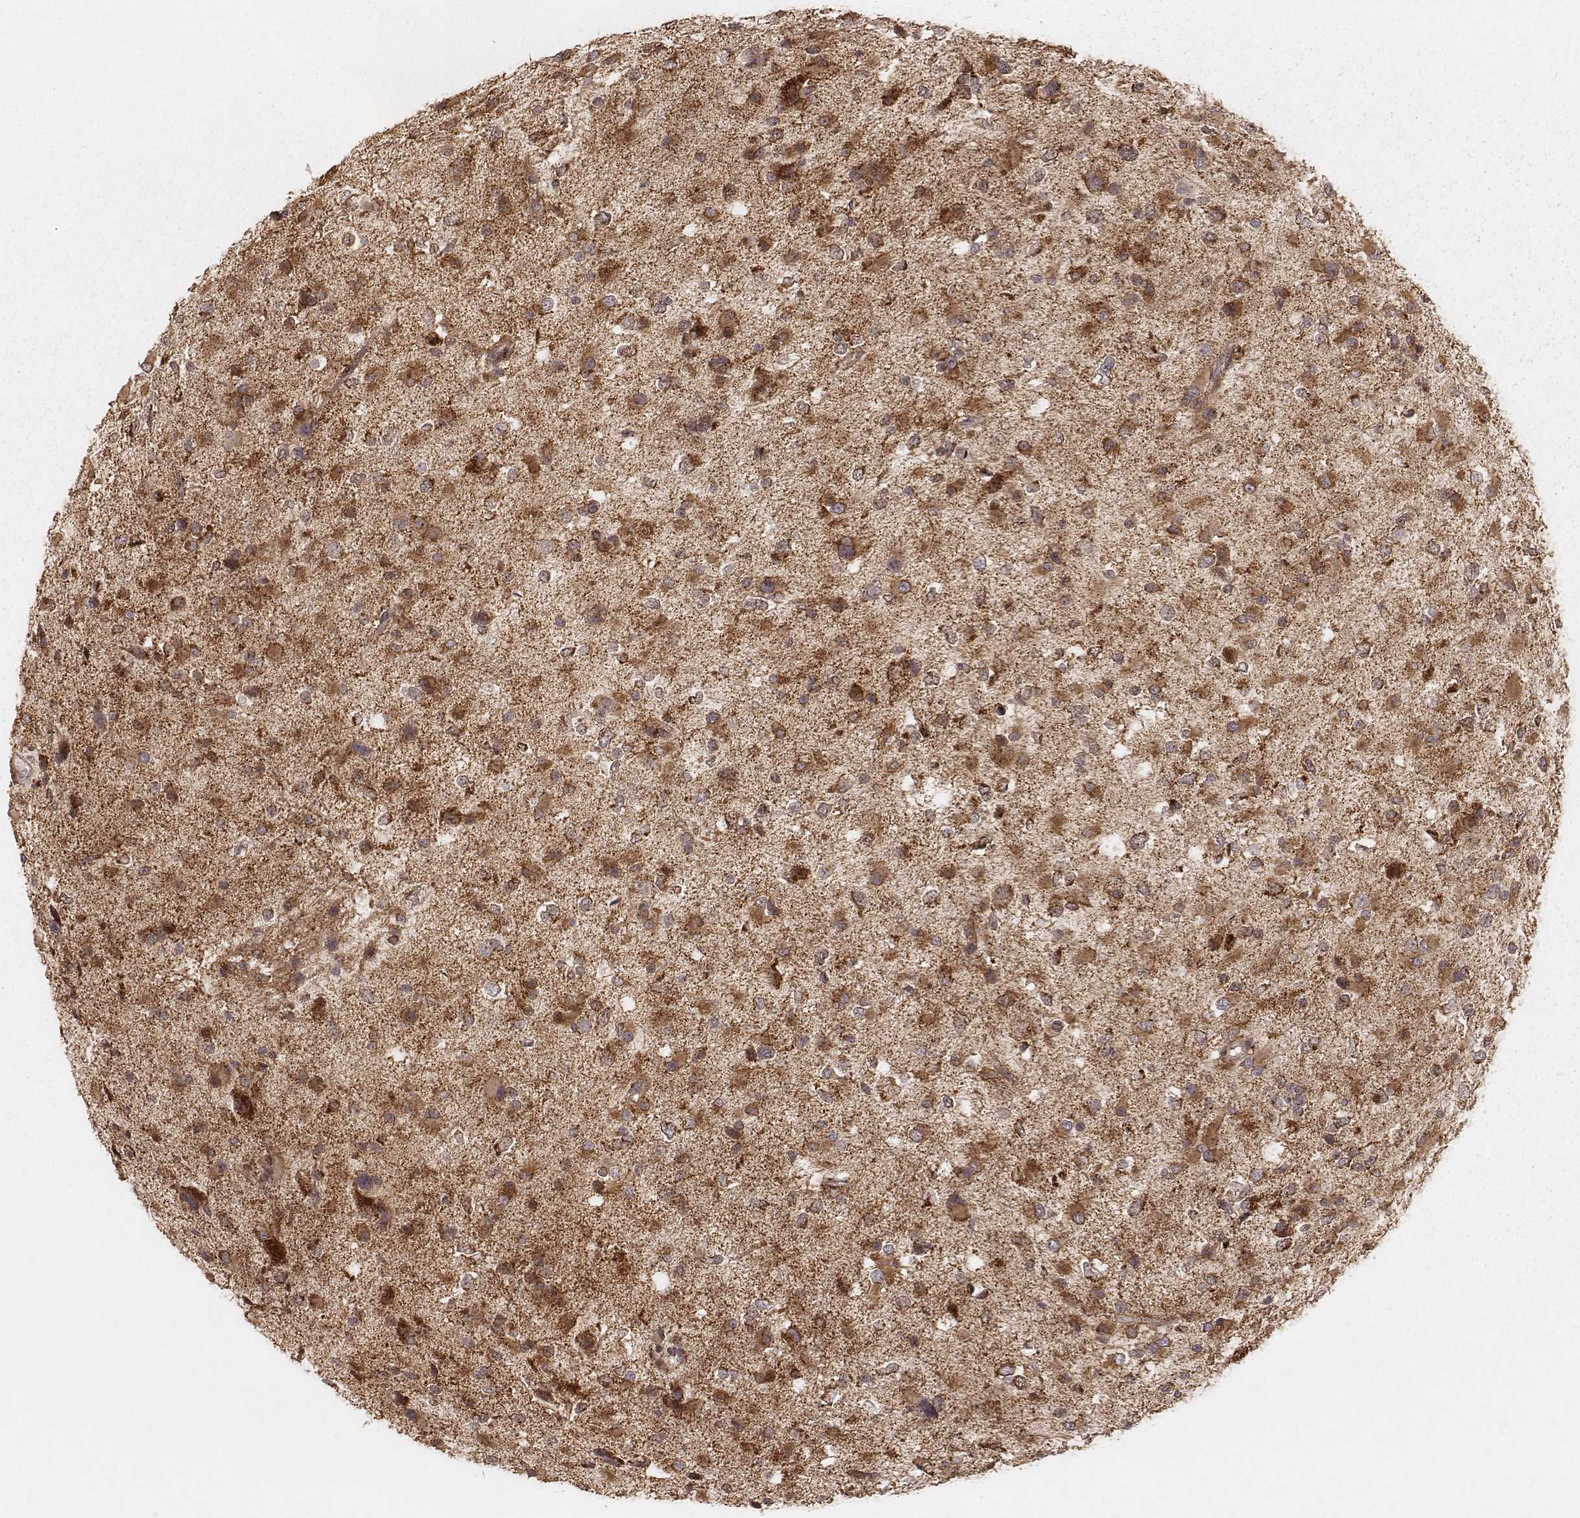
{"staining": {"intensity": "moderate", "quantity": ">75%", "location": "cytoplasmic/membranous"}, "tissue": "glioma", "cell_type": "Tumor cells", "image_type": "cancer", "snomed": [{"axis": "morphology", "description": "Glioma, malignant, Low grade"}, {"axis": "topography", "description": "Brain"}], "caption": "The immunohistochemical stain labels moderate cytoplasmic/membranous staining in tumor cells of glioma tissue.", "gene": "NDUFA7", "patient": {"sex": "female", "age": 32}}